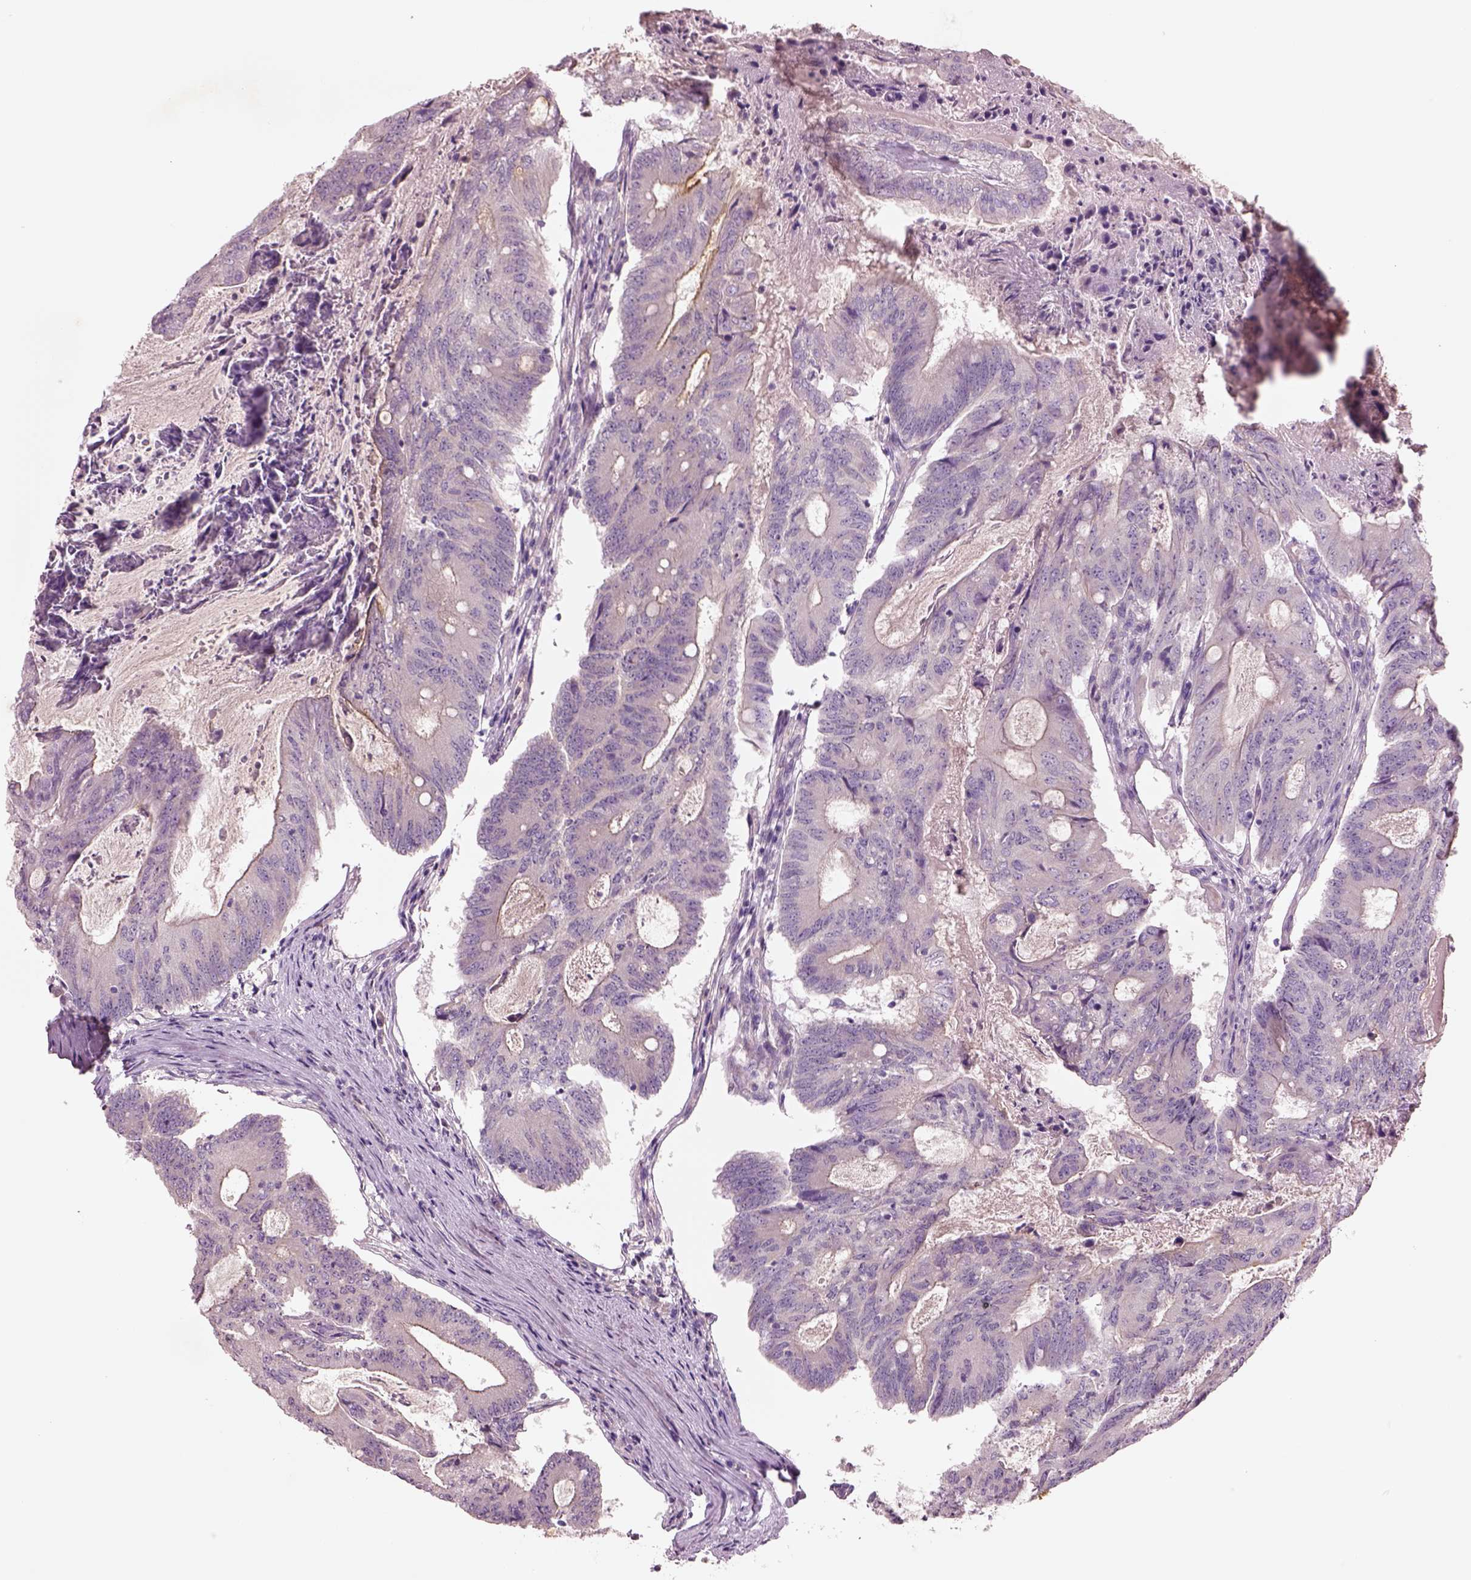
{"staining": {"intensity": "negative", "quantity": "none", "location": "none"}, "tissue": "colorectal cancer", "cell_type": "Tumor cells", "image_type": "cancer", "snomed": [{"axis": "morphology", "description": "Adenocarcinoma, NOS"}, {"axis": "topography", "description": "Colon"}], "caption": "Micrograph shows no protein expression in tumor cells of colorectal cancer tissue.", "gene": "DUOXA2", "patient": {"sex": "female", "age": 70}}